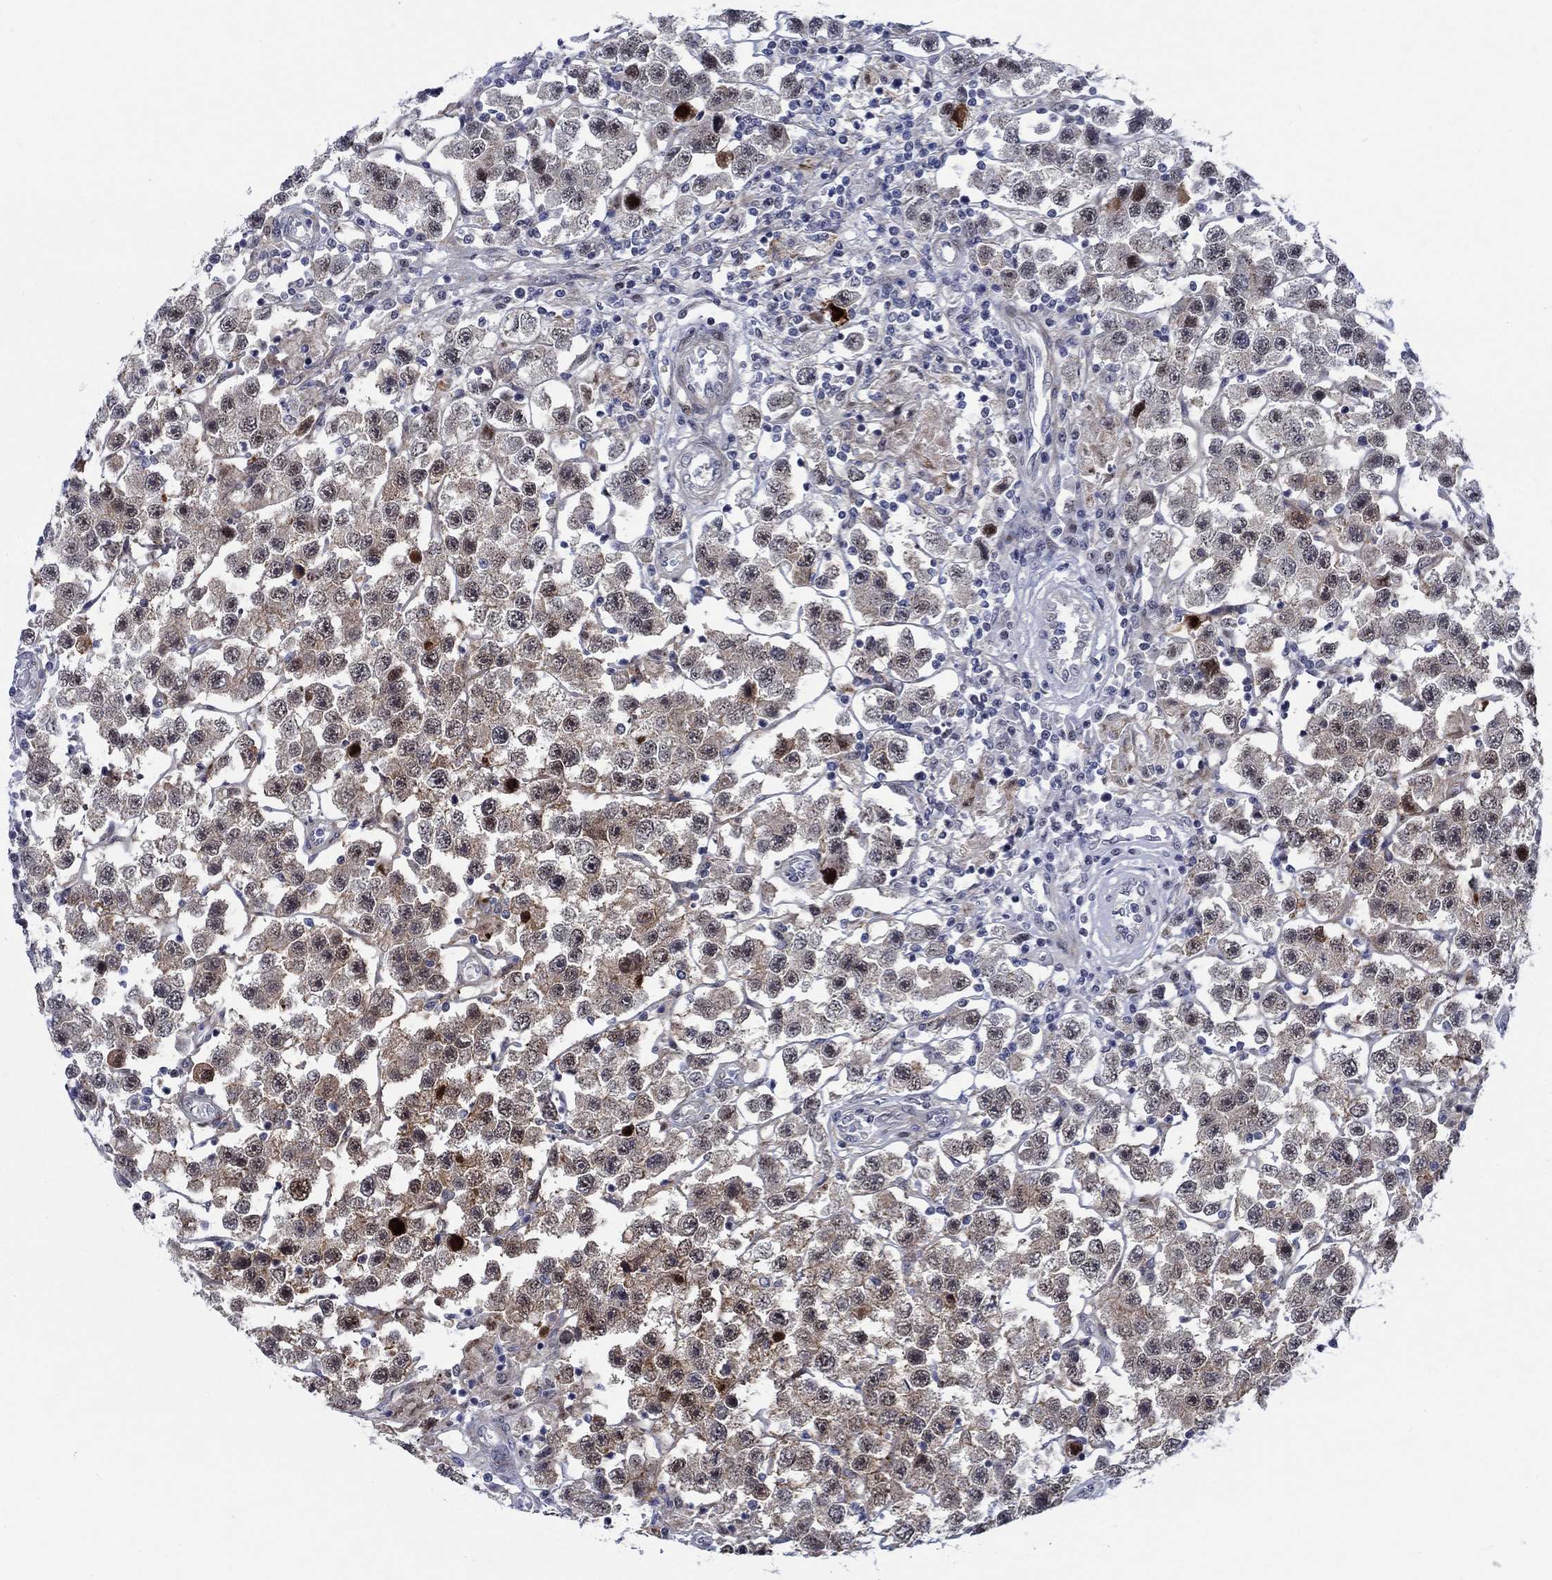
{"staining": {"intensity": "moderate", "quantity": "<25%", "location": "nuclear"}, "tissue": "testis cancer", "cell_type": "Tumor cells", "image_type": "cancer", "snomed": [{"axis": "morphology", "description": "Seminoma, NOS"}, {"axis": "topography", "description": "Testis"}], "caption": "Immunohistochemistry (IHC) of human seminoma (testis) demonstrates low levels of moderate nuclear positivity in approximately <25% of tumor cells. (Stains: DAB in brown, nuclei in blue, Microscopy: brightfield microscopy at high magnification).", "gene": "NEU3", "patient": {"sex": "male", "age": 45}}